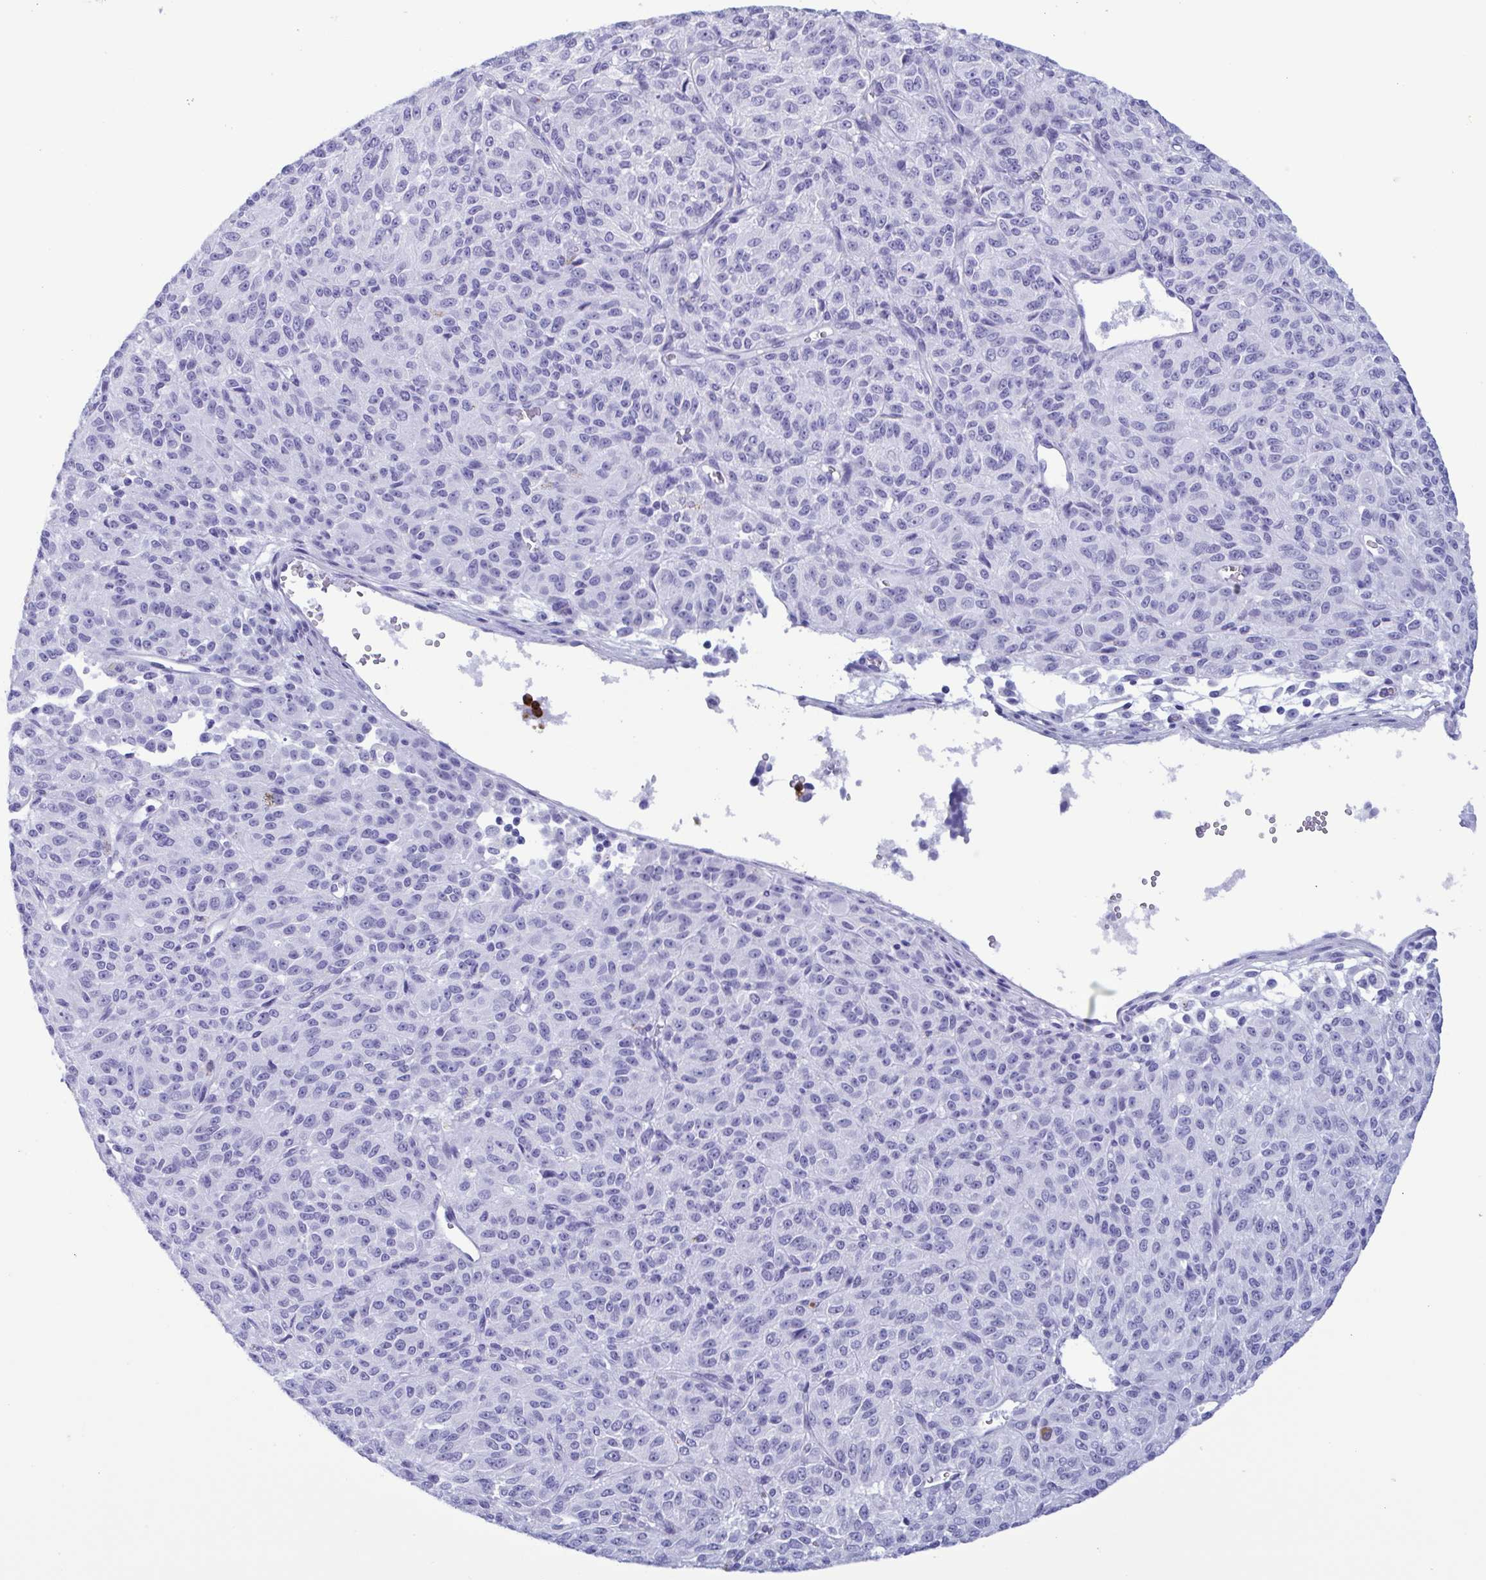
{"staining": {"intensity": "negative", "quantity": "none", "location": "none"}, "tissue": "melanoma", "cell_type": "Tumor cells", "image_type": "cancer", "snomed": [{"axis": "morphology", "description": "Malignant melanoma, Metastatic site"}, {"axis": "topography", "description": "Brain"}], "caption": "This image is of malignant melanoma (metastatic site) stained with IHC to label a protein in brown with the nuclei are counter-stained blue. There is no expression in tumor cells.", "gene": "LTF", "patient": {"sex": "female", "age": 56}}